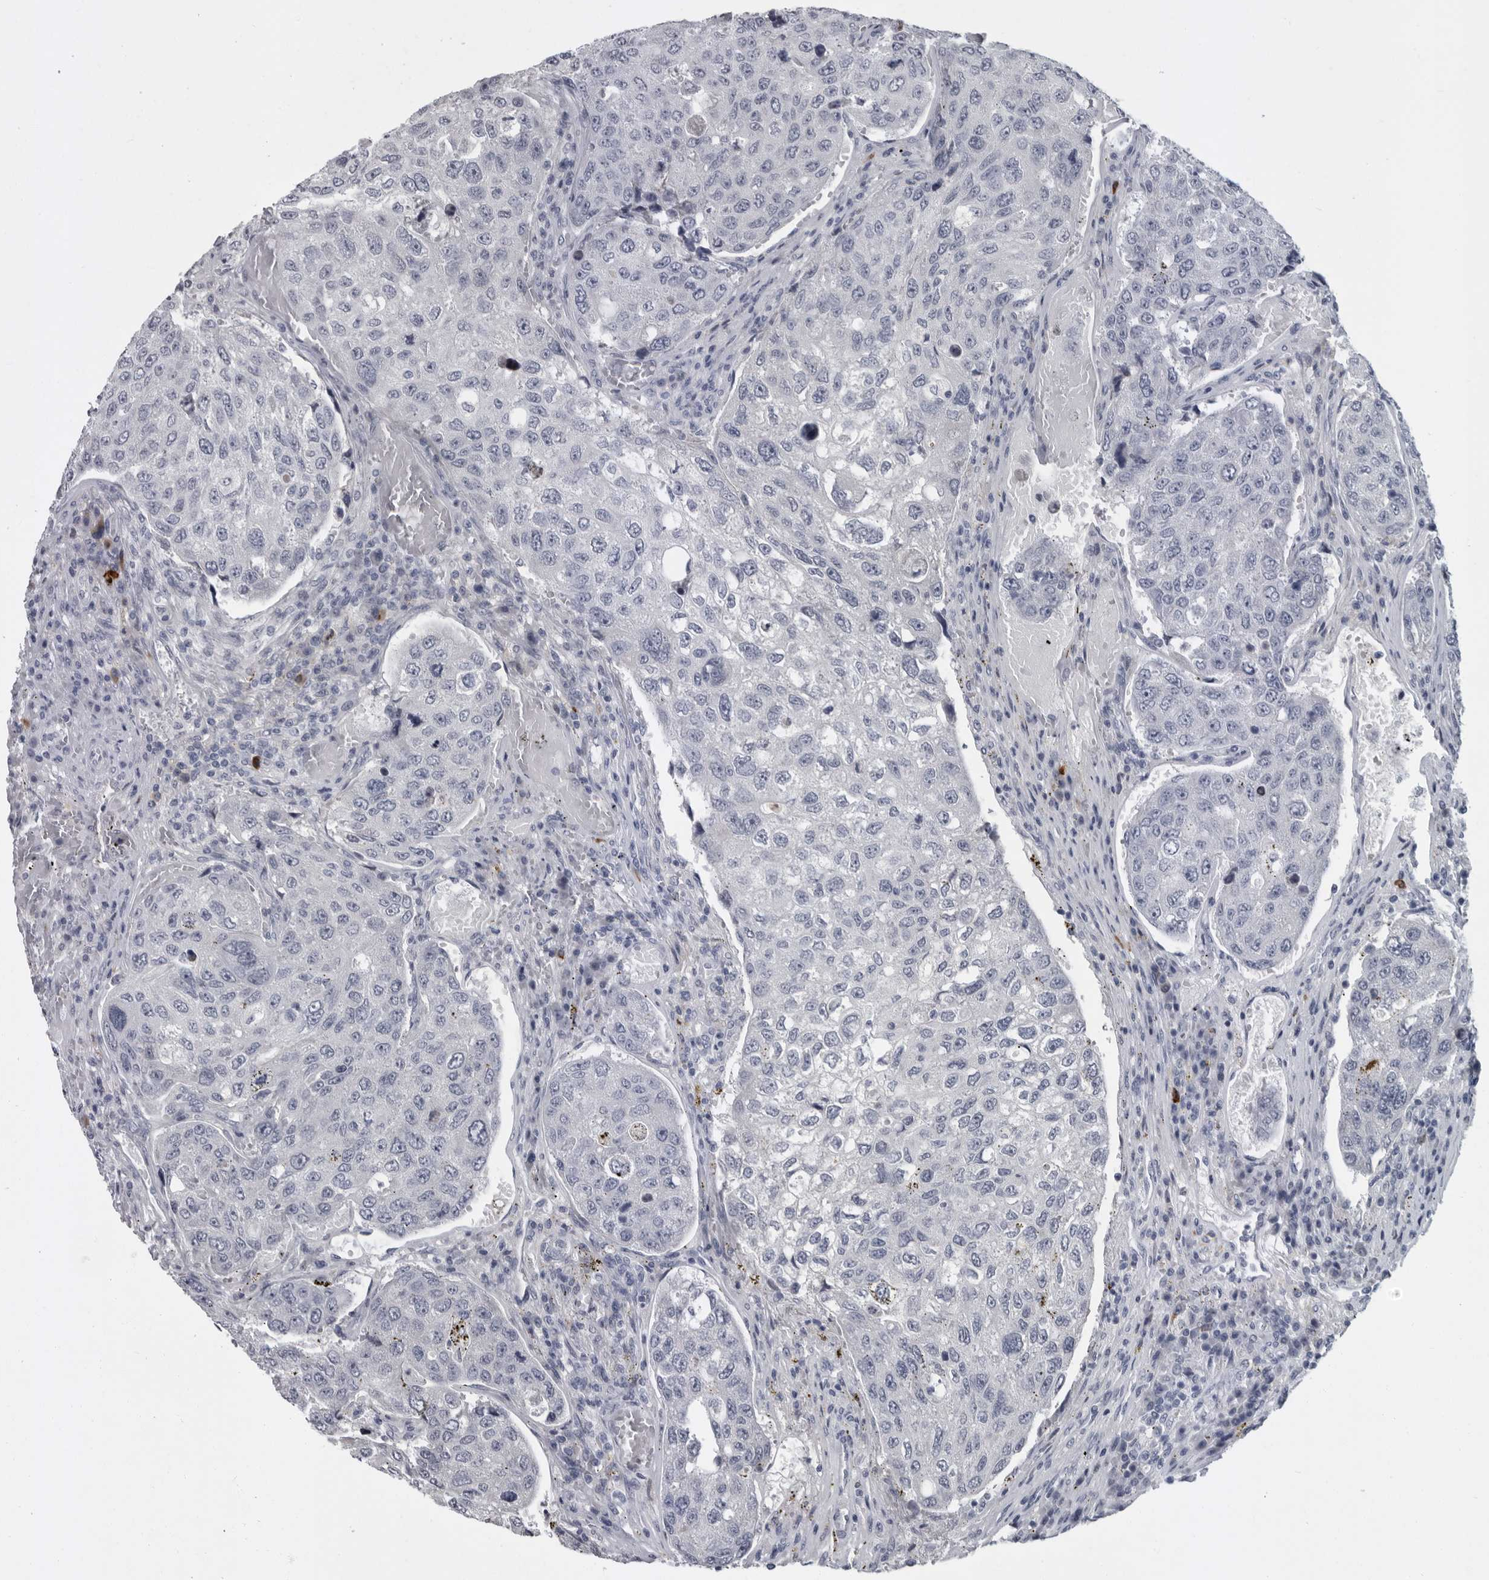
{"staining": {"intensity": "negative", "quantity": "none", "location": "none"}, "tissue": "urothelial cancer", "cell_type": "Tumor cells", "image_type": "cancer", "snomed": [{"axis": "morphology", "description": "Urothelial carcinoma, High grade"}, {"axis": "topography", "description": "Lymph node"}, {"axis": "topography", "description": "Urinary bladder"}], "caption": "Tumor cells are negative for brown protein staining in urothelial carcinoma (high-grade).", "gene": "SLC25A39", "patient": {"sex": "male", "age": 51}}